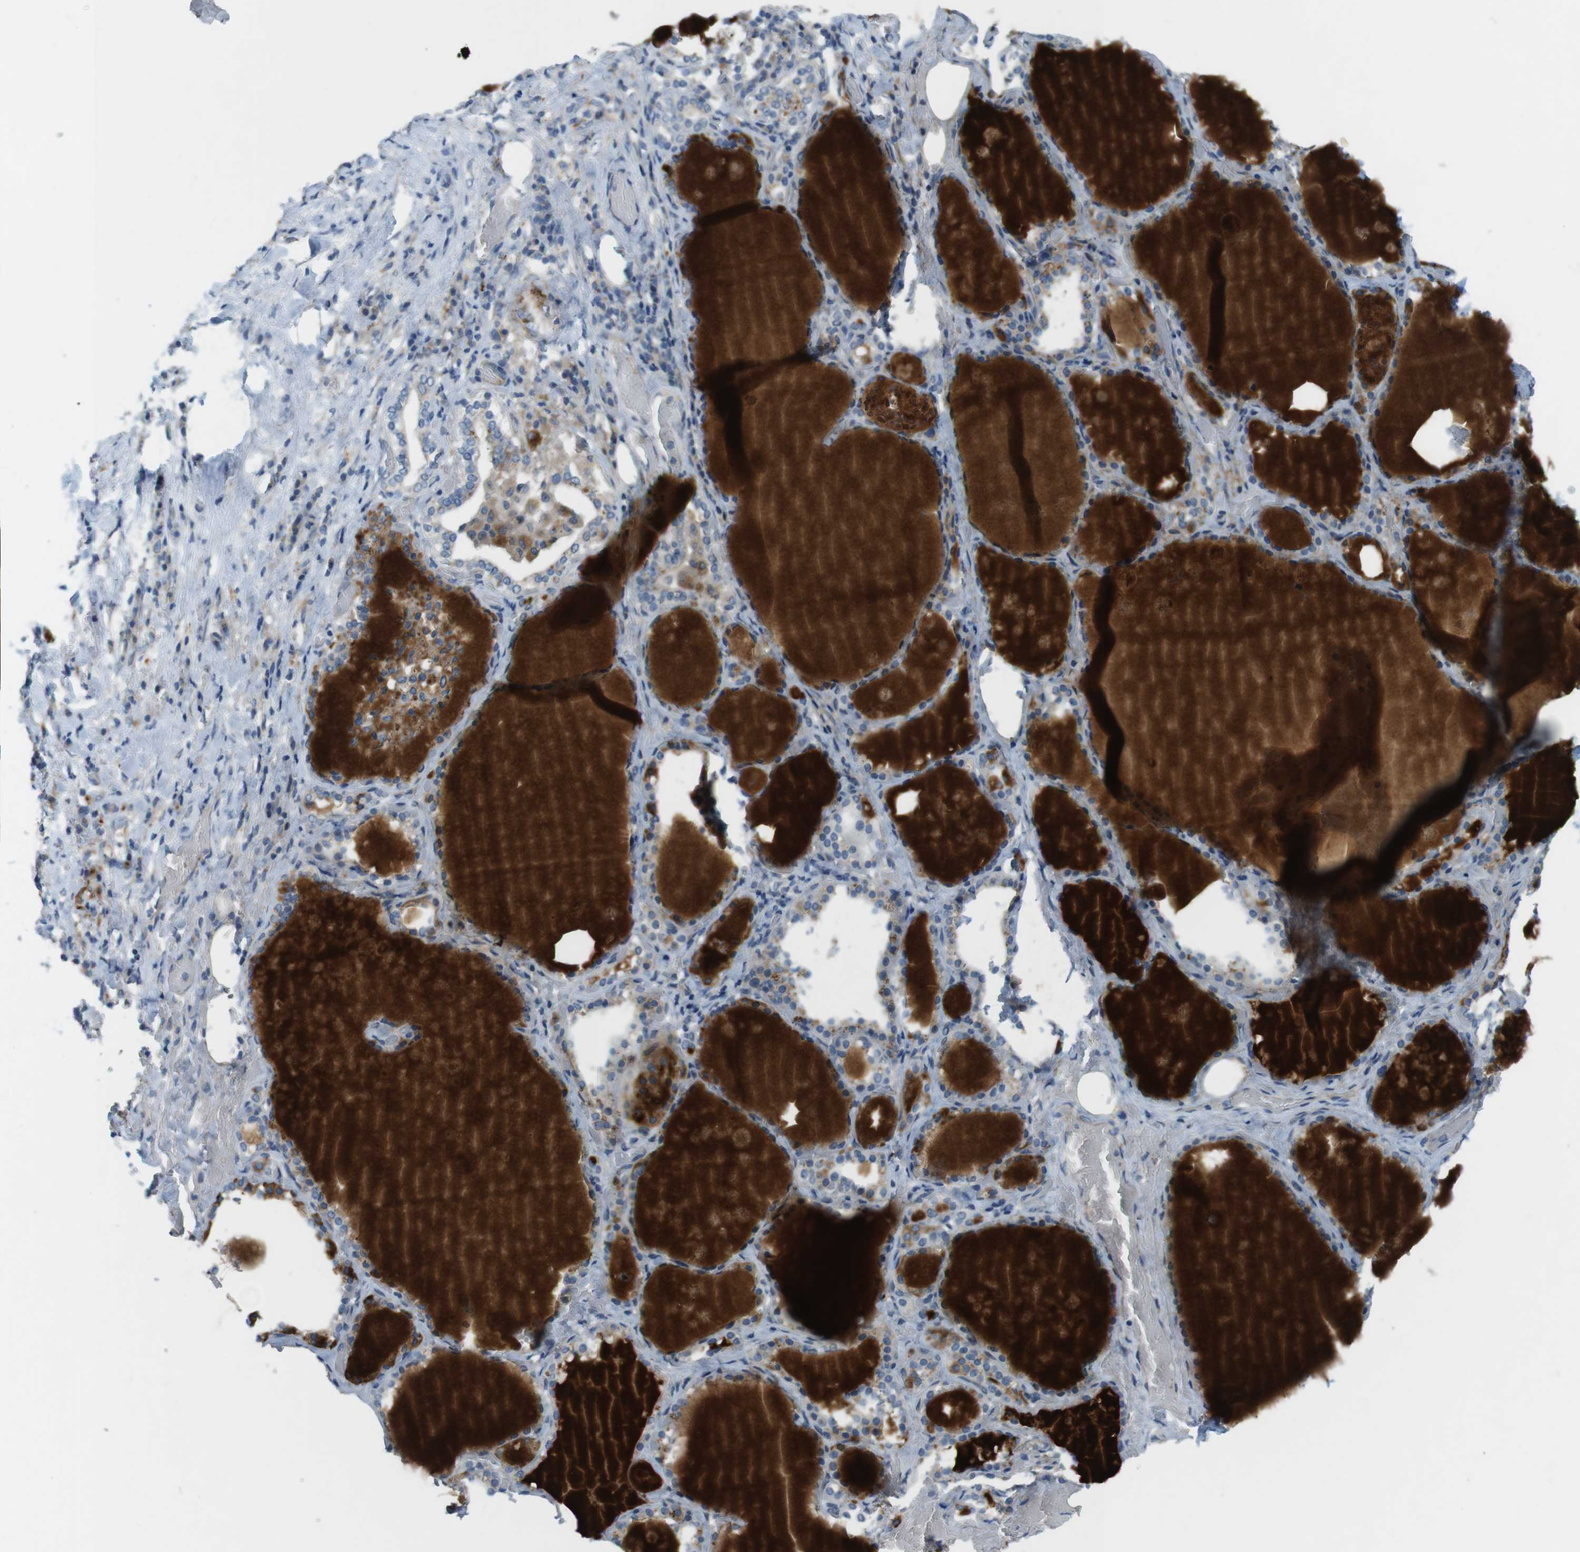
{"staining": {"intensity": "weak", "quantity": ">75%", "location": "cytoplasmic/membranous"}, "tissue": "thyroid gland", "cell_type": "Glandular cells", "image_type": "normal", "snomed": [{"axis": "morphology", "description": "Normal tissue, NOS"}, {"axis": "topography", "description": "Thyroid gland"}], "caption": "Immunohistochemistry image of unremarkable thyroid gland stained for a protein (brown), which displays low levels of weak cytoplasmic/membranous staining in approximately >75% of glandular cells.", "gene": "TYW1", "patient": {"sex": "male", "age": 61}}